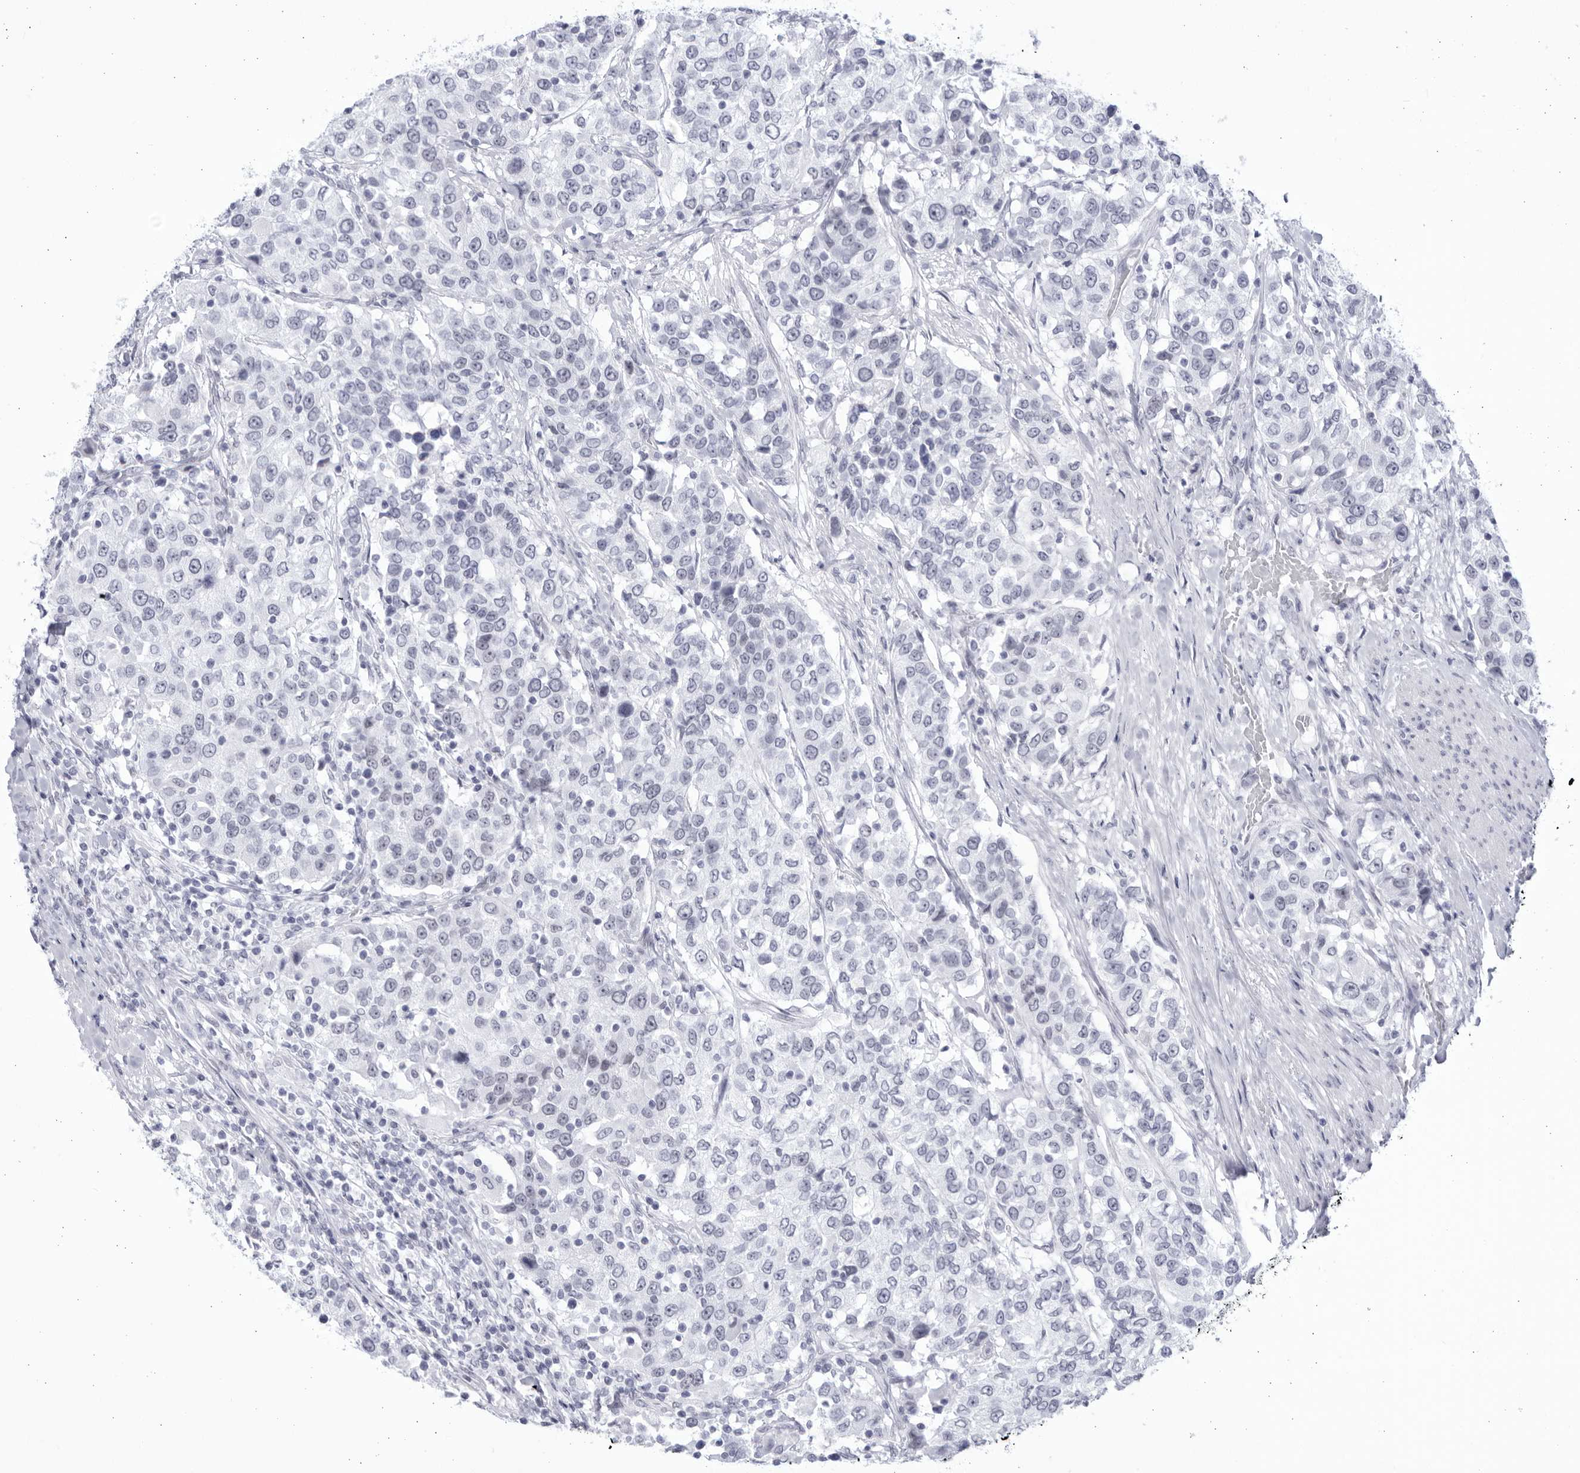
{"staining": {"intensity": "negative", "quantity": "none", "location": "none"}, "tissue": "urothelial cancer", "cell_type": "Tumor cells", "image_type": "cancer", "snomed": [{"axis": "morphology", "description": "Urothelial carcinoma, High grade"}, {"axis": "topography", "description": "Urinary bladder"}], "caption": "High-grade urothelial carcinoma stained for a protein using IHC shows no staining tumor cells.", "gene": "CCDC181", "patient": {"sex": "female", "age": 80}}